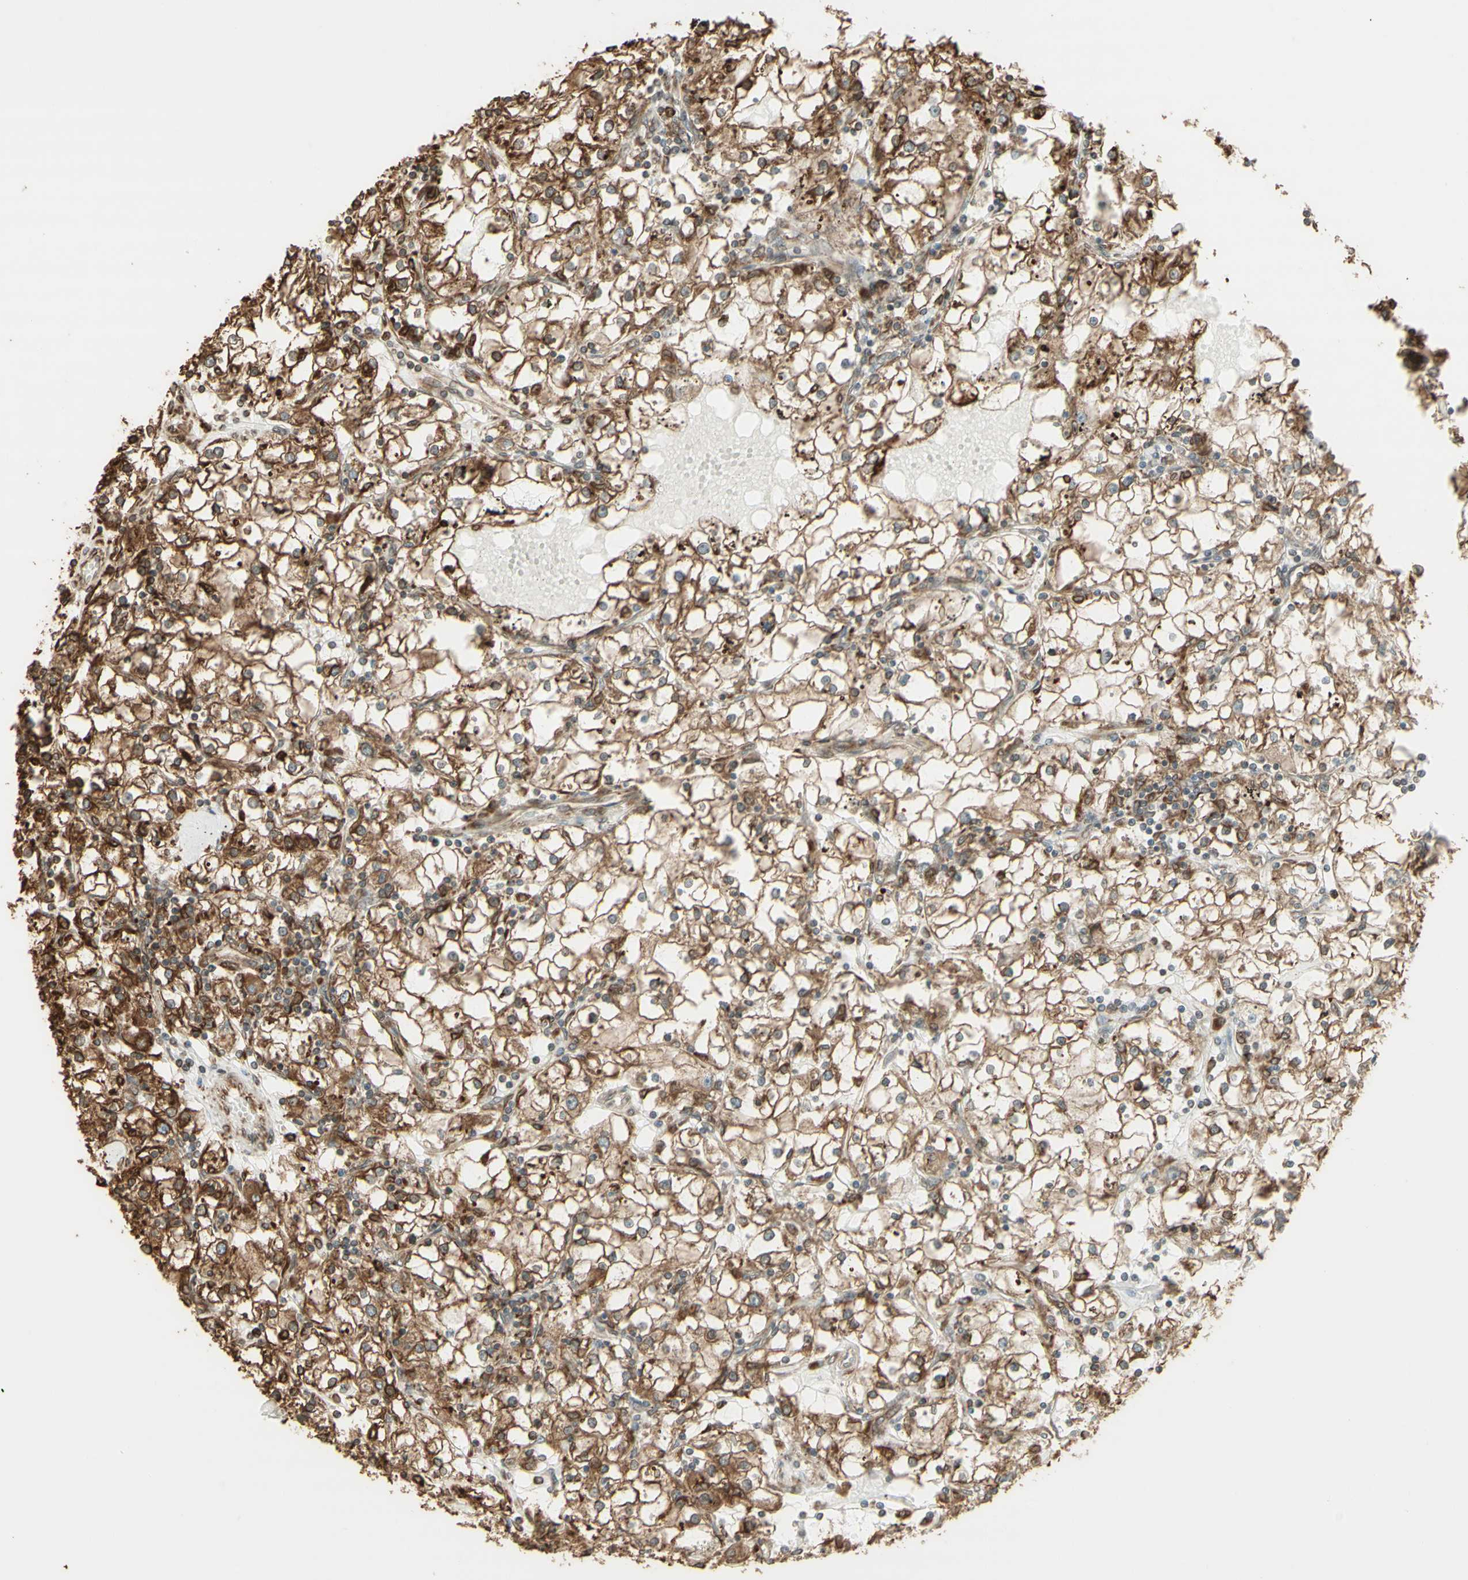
{"staining": {"intensity": "moderate", "quantity": "25%-75%", "location": "cytoplasmic/membranous"}, "tissue": "renal cancer", "cell_type": "Tumor cells", "image_type": "cancer", "snomed": [{"axis": "morphology", "description": "Adenocarcinoma, NOS"}, {"axis": "topography", "description": "Kidney"}], "caption": "Approximately 25%-75% of tumor cells in human renal cancer display moderate cytoplasmic/membranous protein positivity as visualized by brown immunohistochemical staining.", "gene": "CANX", "patient": {"sex": "male", "age": 56}}